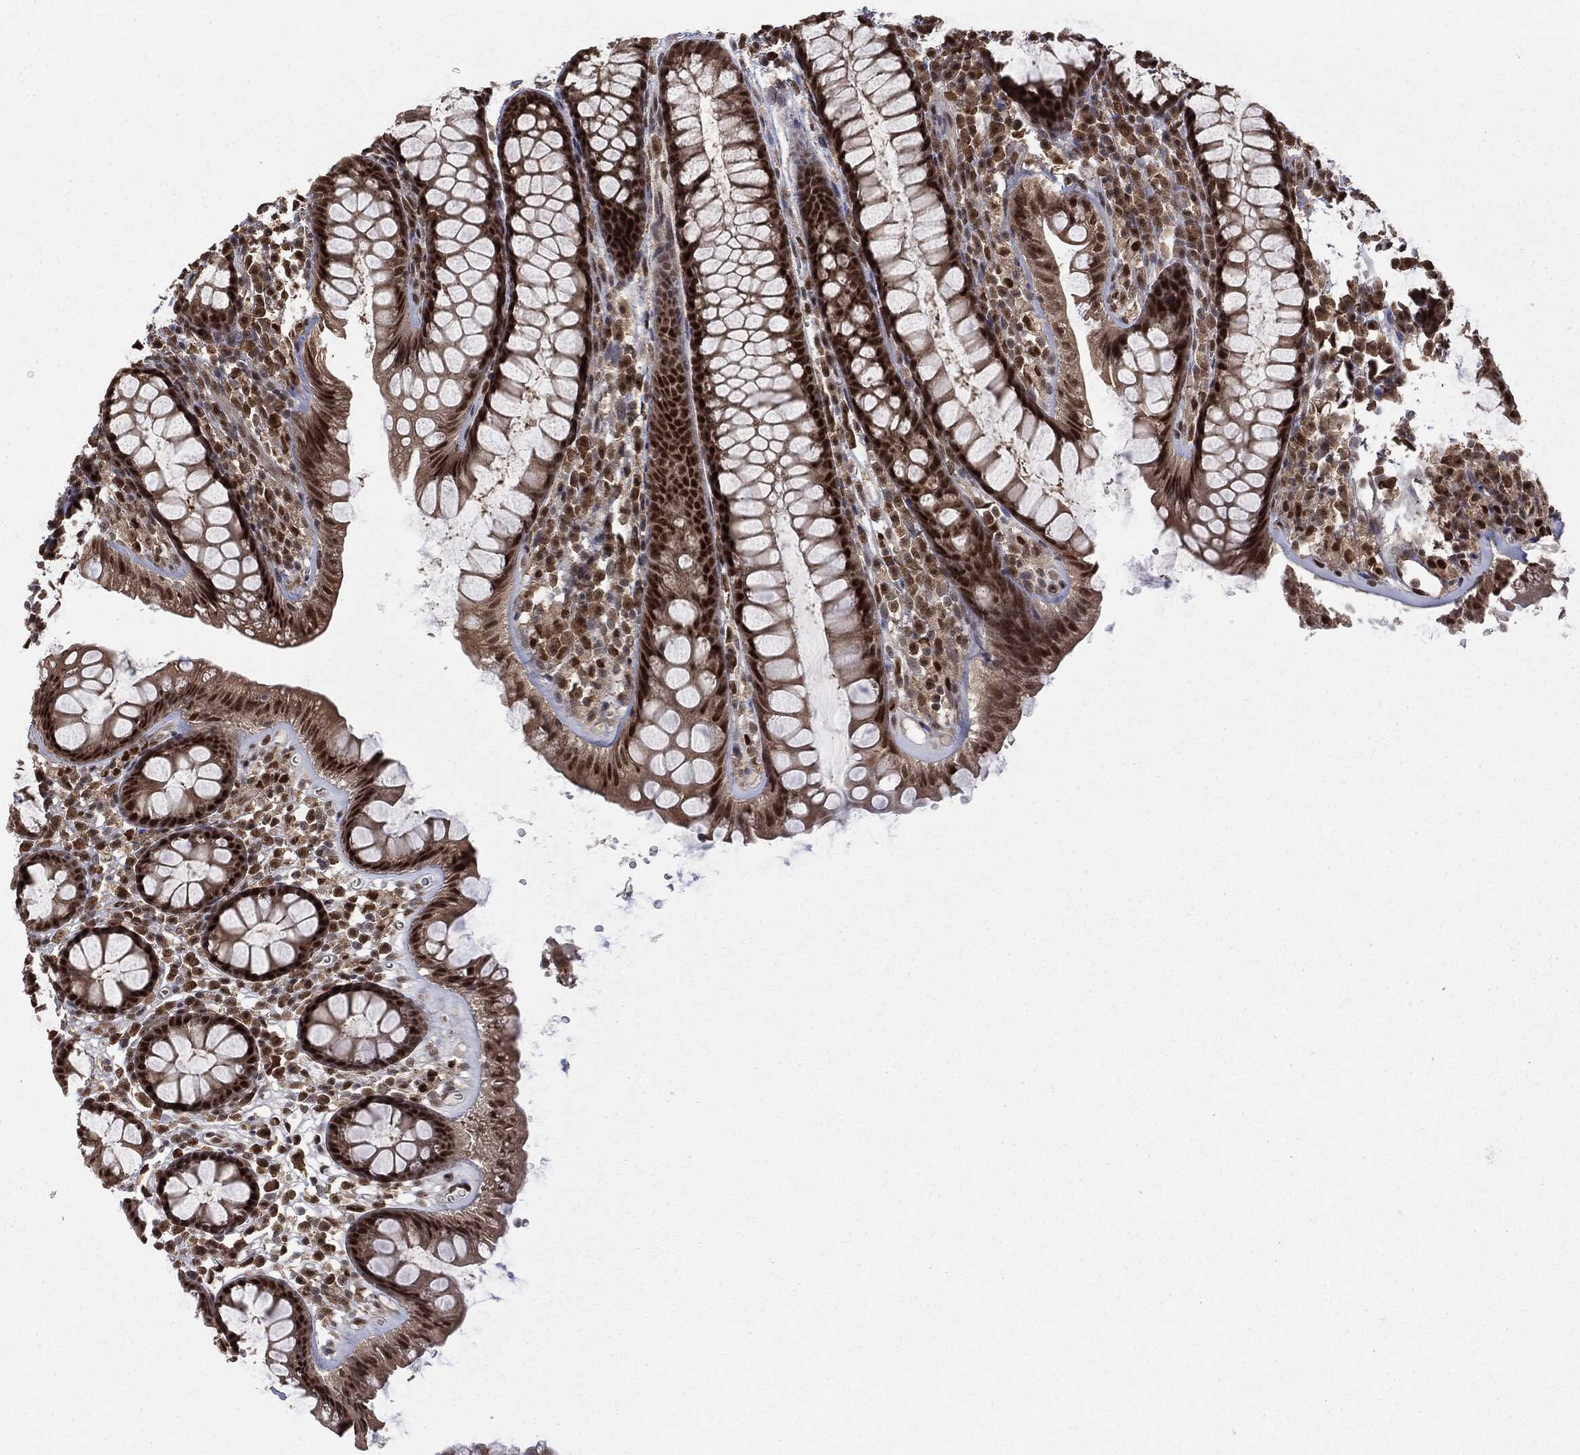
{"staining": {"intensity": "strong", "quantity": "25%-75%", "location": "nuclear"}, "tissue": "colon", "cell_type": "Endothelial cells", "image_type": "normal", "snomed": [{"axis": "morphology", "description": "Normal tissue, NOS"}, {"axis": "topography", "description": "Colon"}], "caption": "Immunohistochemical staining of unremarkable colon exhibits strong nuclear protein positivity in approximately 25%-75% of endothelial cells. (DAB (3,3'-diaminobenzidine) IHC, brown staining for protein, blue staining for nuclei).", "gene": "JMJD6", "patient": {"sex": "male", "age": 76}}